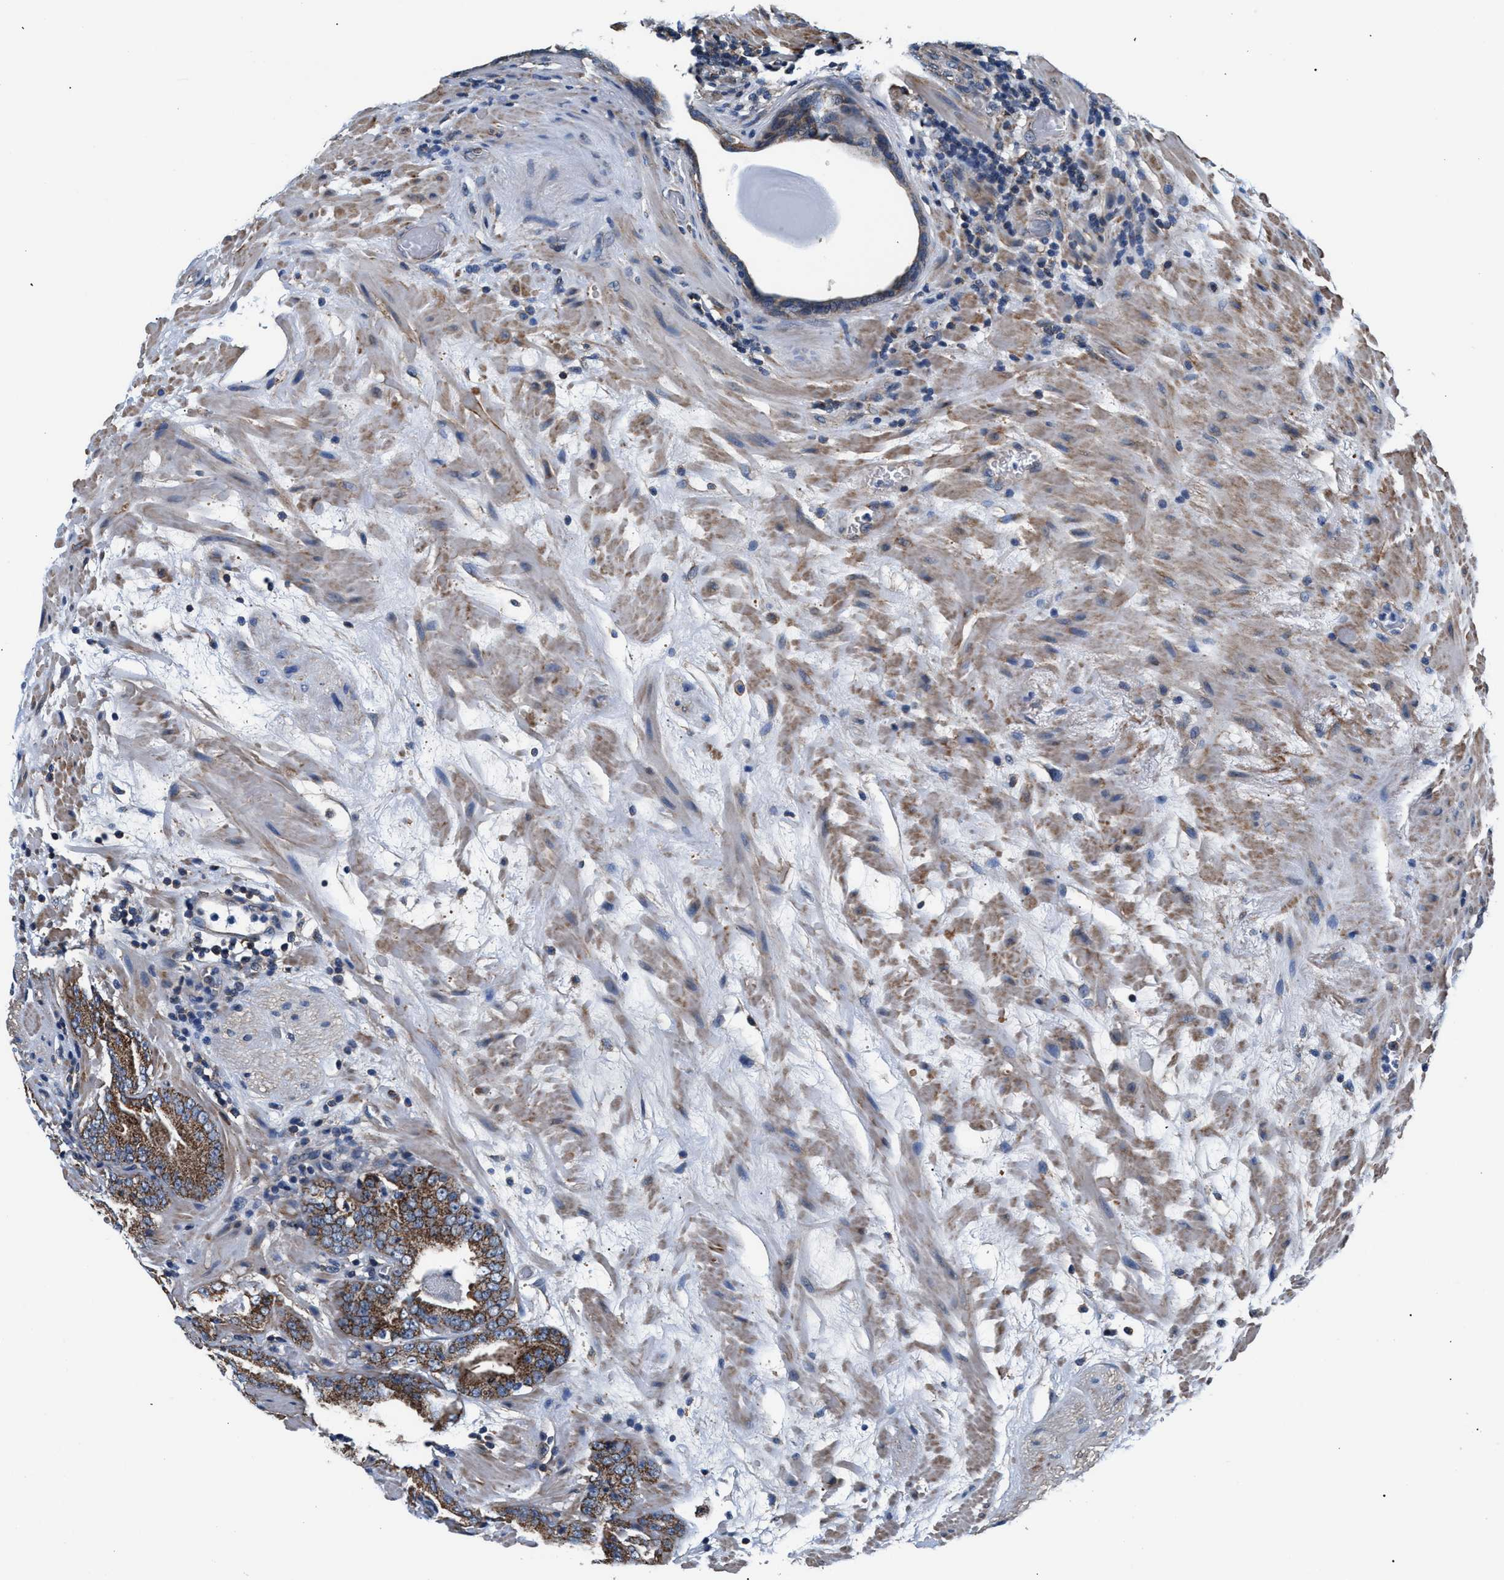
{"staining": {"intensity": "strong", "quantity": ">75%", "location": "cytoplasmic/membranous"}, "tissue": "prostate cancer", "cell_type": "Tumor cells", "image_type": "cancer", "snomed": [{"axis": "morphology", "description": "Adenocarcinoma, Low grade"}, {"axis": "topography", "description": "Prostate"}], "caption": "The immunohistochemical stain shows strong cytoplasmic/membranous expression in tumor cells of prostate cancer tissue.", "gene": "NKTR", "patient": {"sex": "male", "age": 69}}